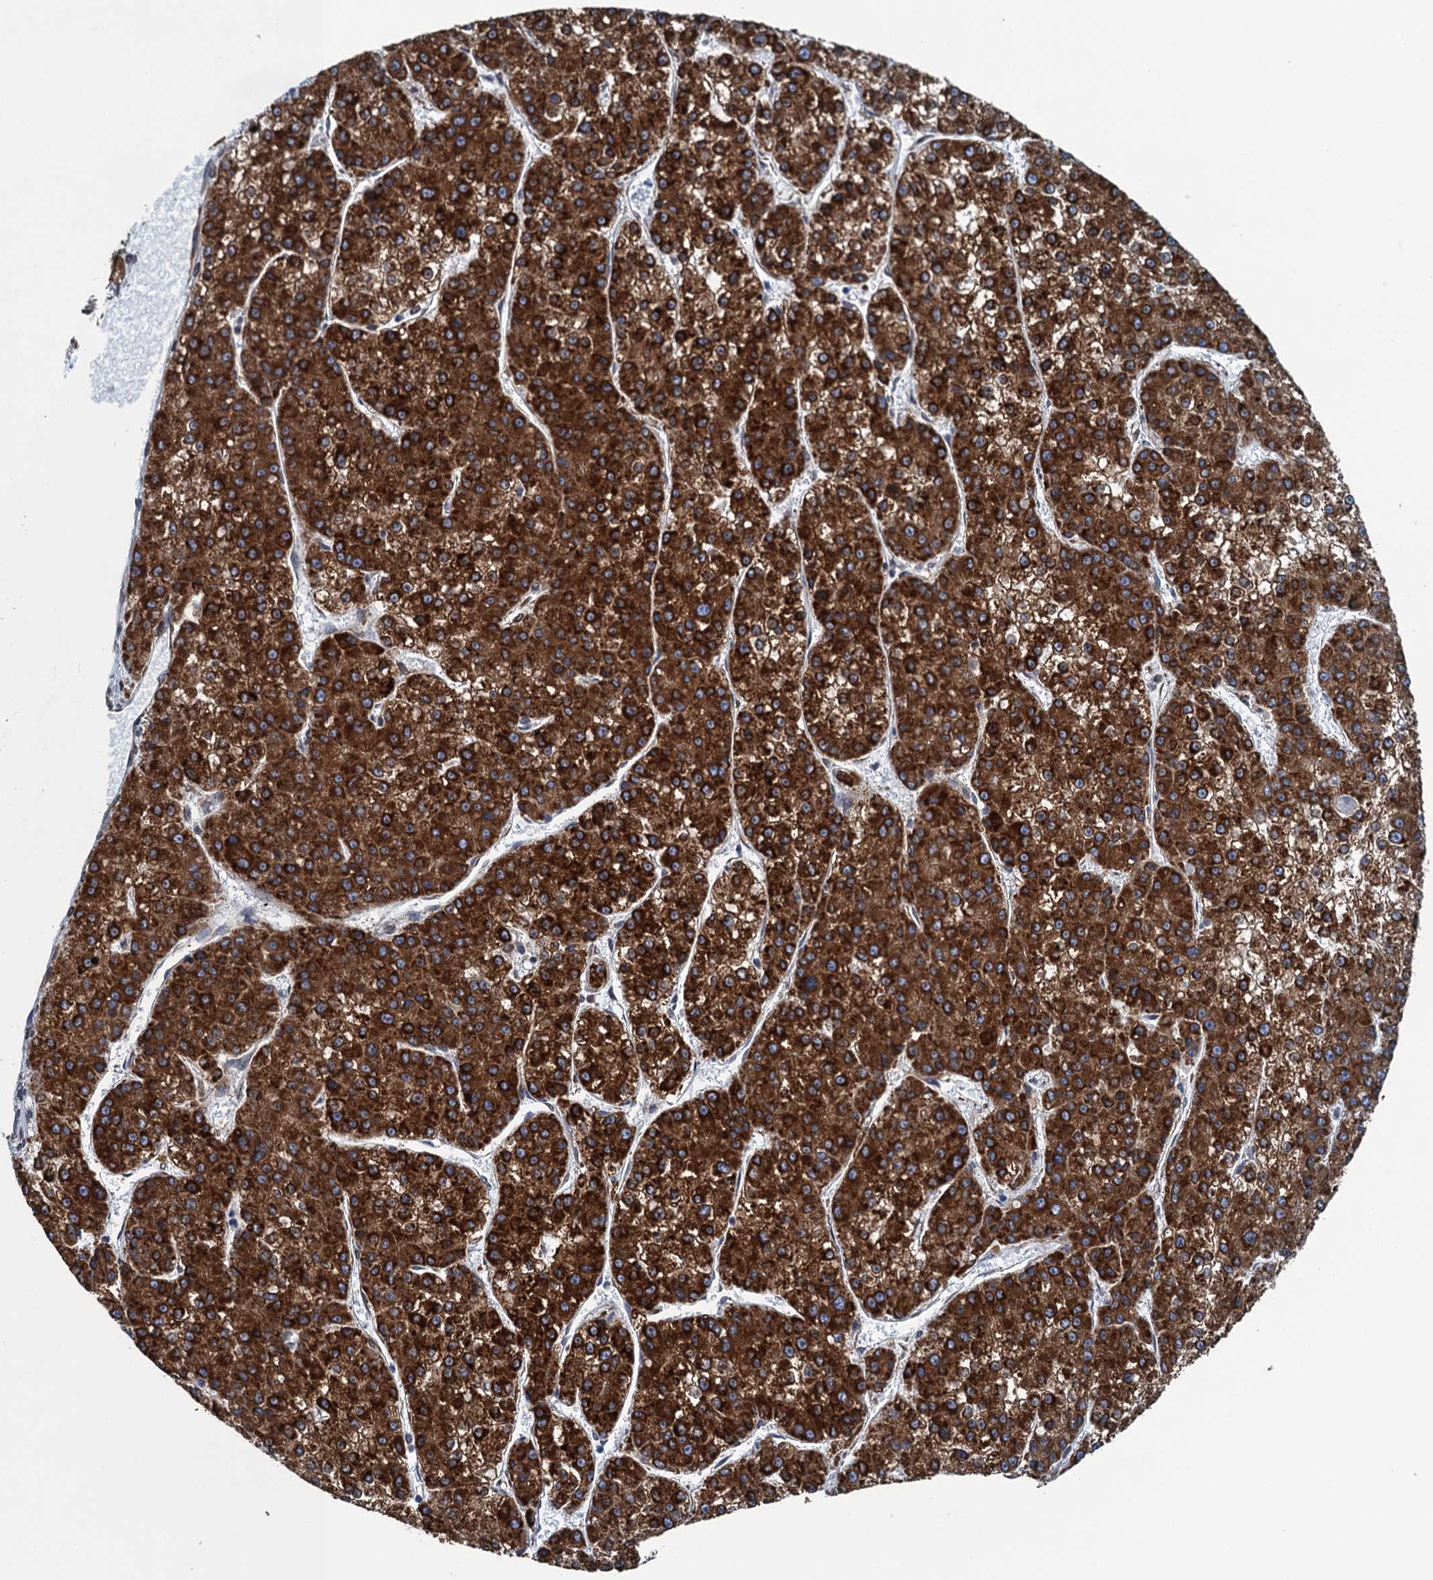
{"staining": {"intensity": "strong", "quantity": ">75%", "location": "cytoplasmic/membranous"}, "tissue": "liver cancer", "cell_type": "Tumor cells", "image_type": "cancer", "snomed": [{"axis": "morphology", "description": "Carcinoma, Hepatocellular, NOS"}, {"axis": "topography", "description": "Liver"}], "caption": "Strong cytoplasmic/membranous positivity is appreciated in approximately >75% of tumor cells in hepatocellular carcinoma (liver). Nuclei are stained in blue.", "gene": "TMEM205", "patient": {"sex": "female", "age": 73}}